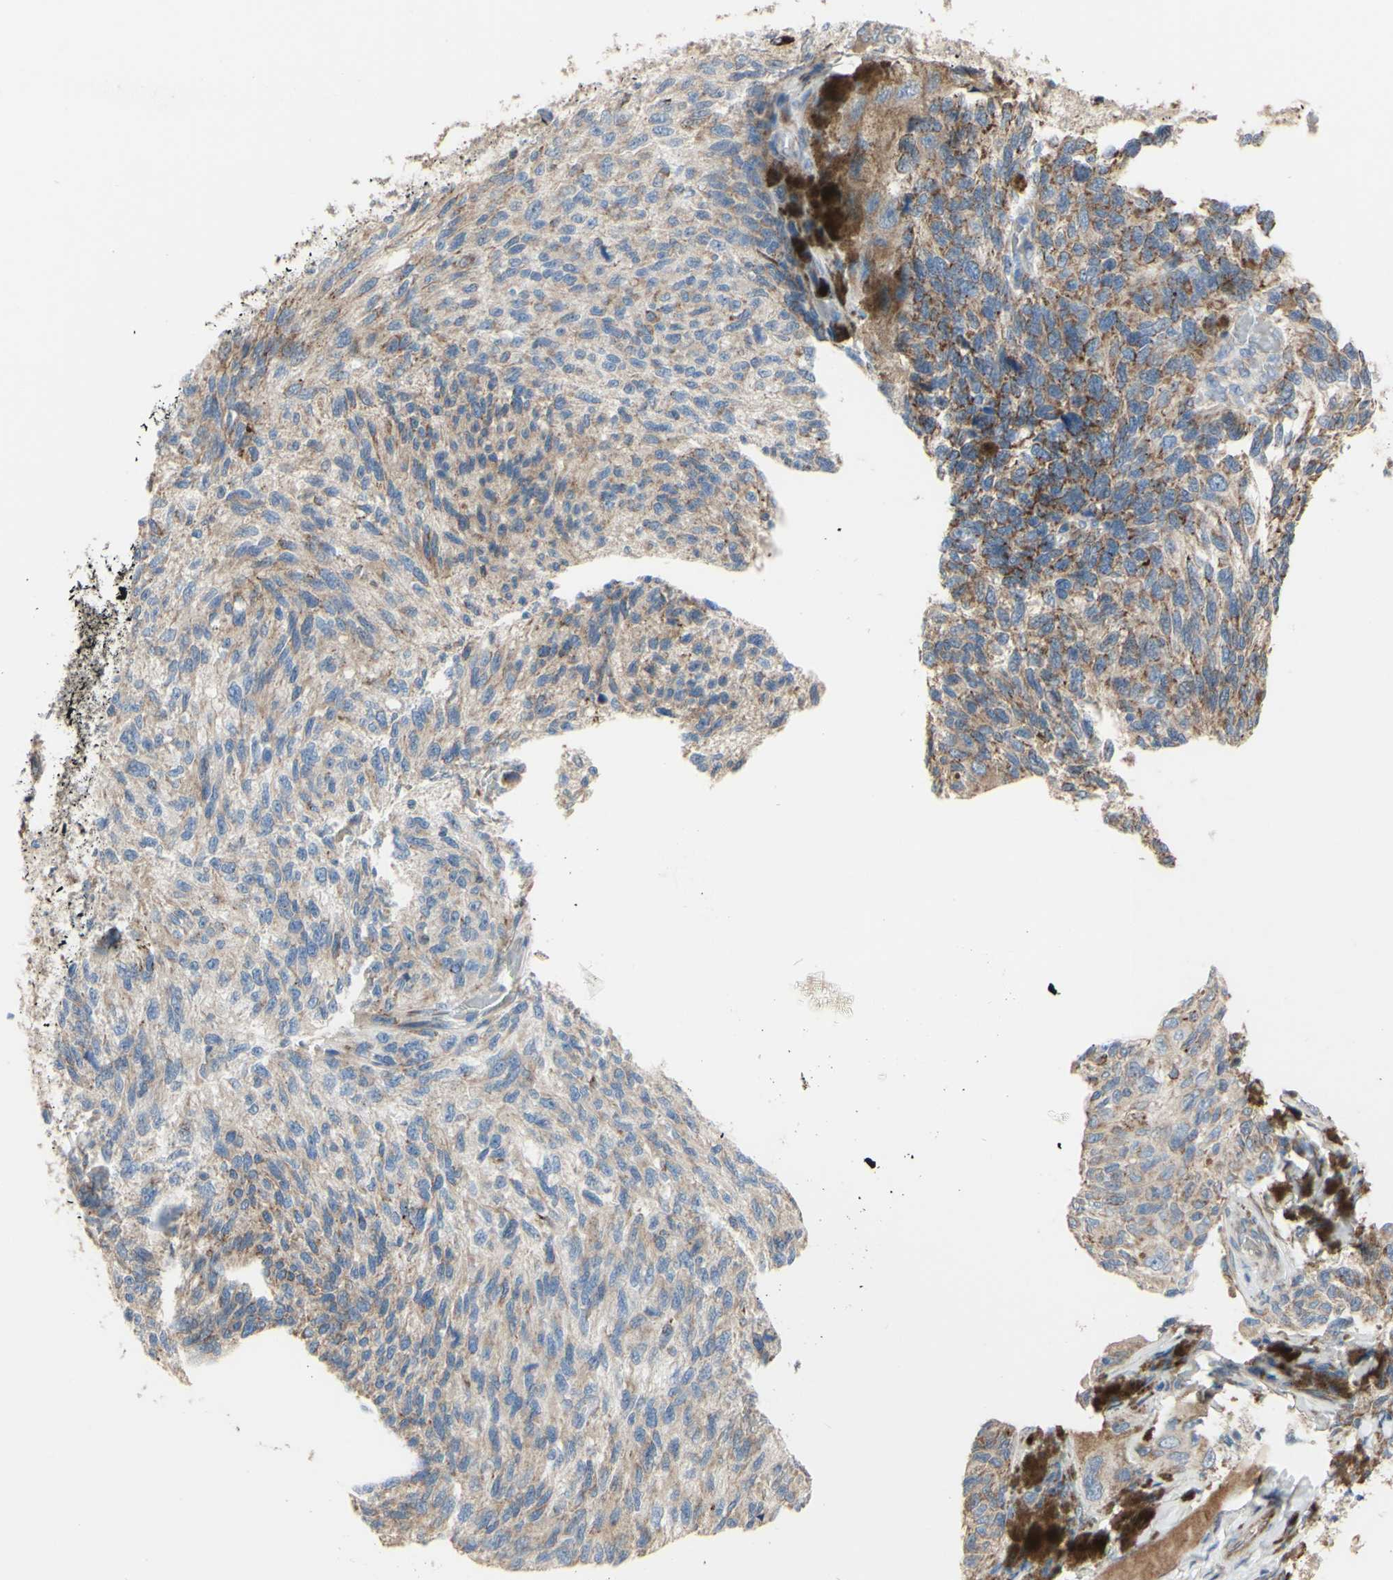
{"staining": {"intensity": "weak", "quantity": ">75%", "location": "cytoplasmic/membranous"}, "tissue": "melanoma", "cell_type": "Tumor cells", "image_type": "cancer", "snomed": [{"axis": "morphology", "description": "Malignant melanoma, NOS"}, {"axis": "topography", "description": "Skin"}], "caption": "A low amount of weak cytoplasmic/membranous positivity is identified in approximately >75% of tumor cells in melanoma tissue.", "gene": "AGPAT5", "patient": {"sex": "female", "age": 73}}